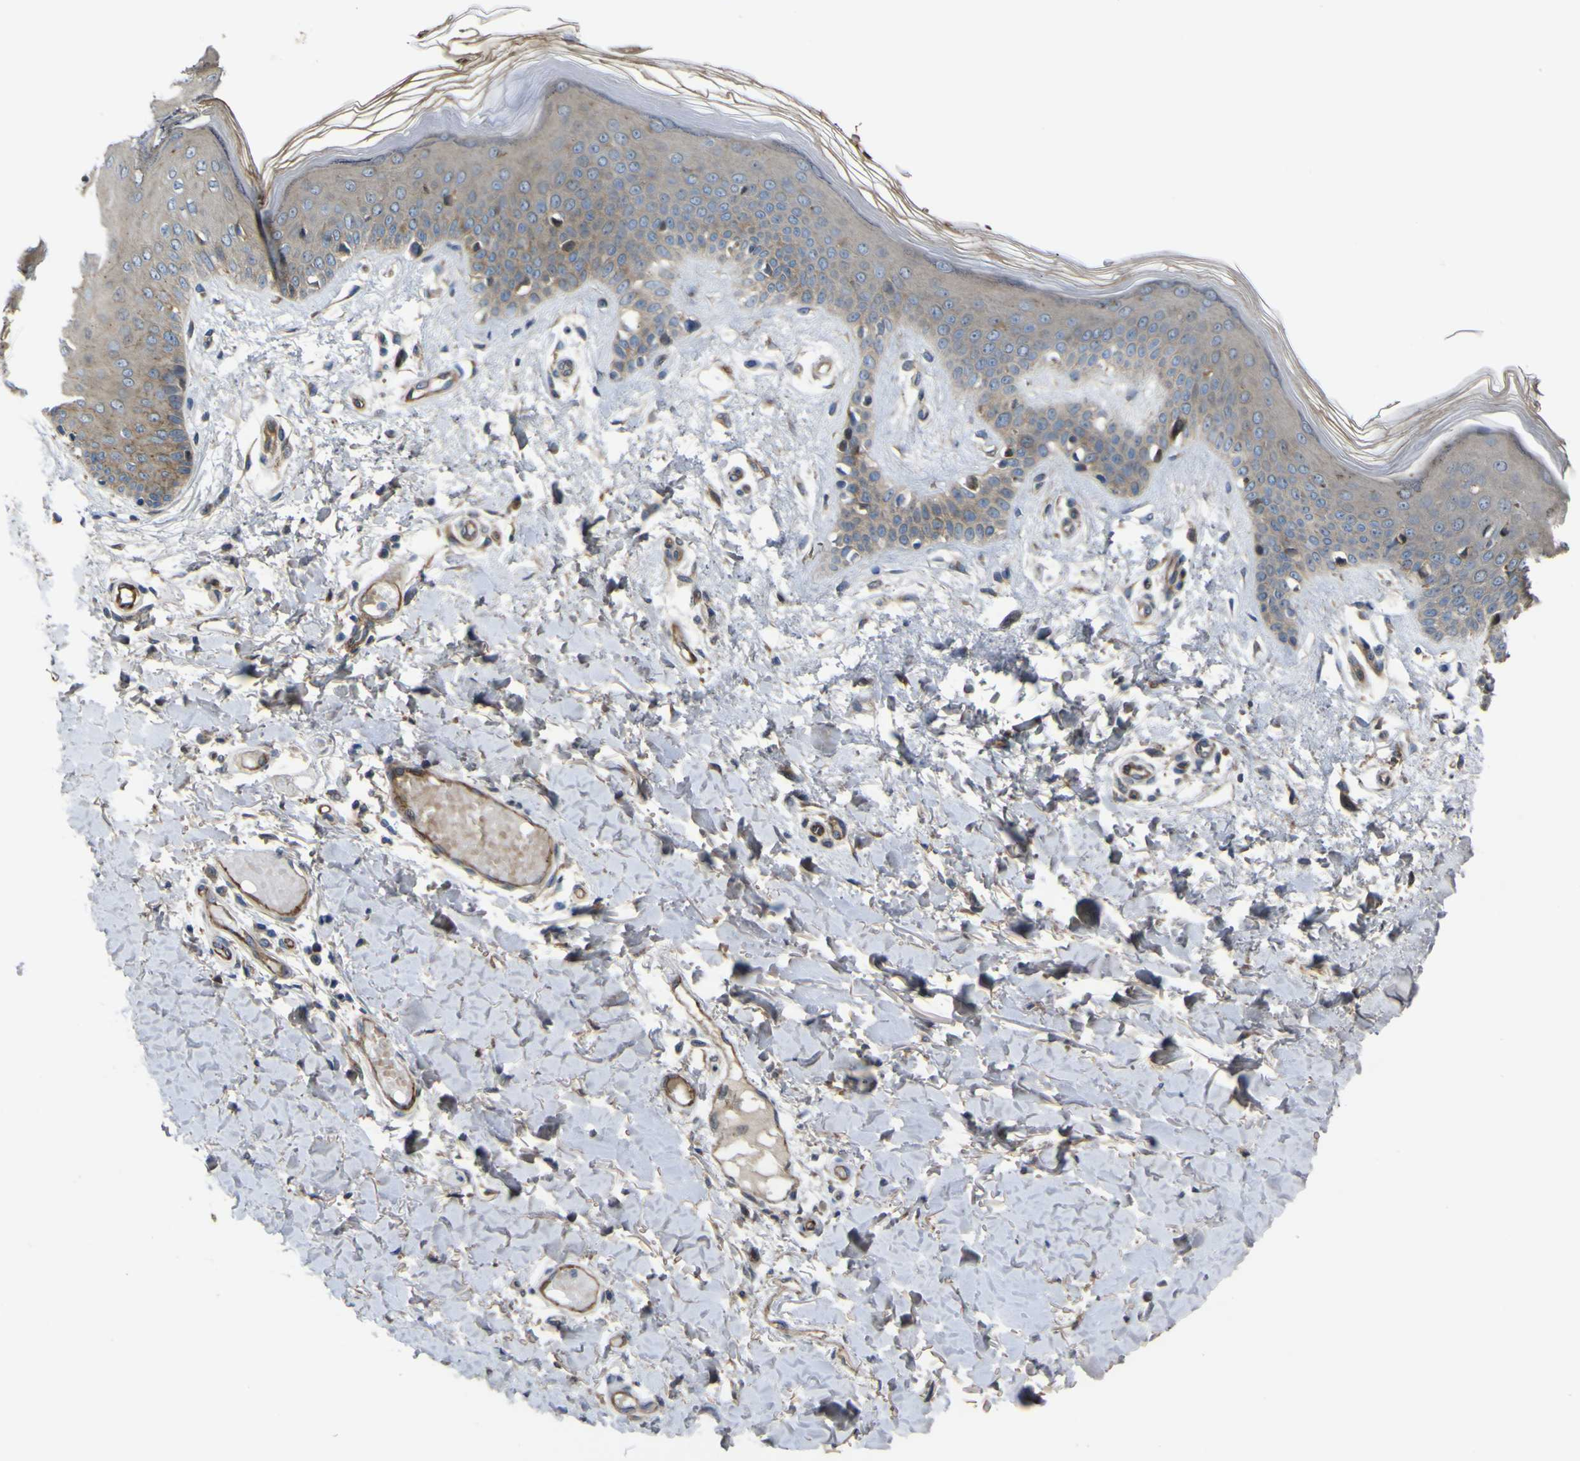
{"staining": {"intensity": "moderate", "quantity": ">75%", "location": "cytoplasmic/membranous"}, "tissue": "skin", "cell_type": "Fibroblasts", "image_type": "normal", "snomed": [{"axis": "morphology", "description": "Normal tissue, NOS"}, {"axis": "topography", "description": "Skin"}], "caption": "DAB (3,3'-diaminobenzidine) immunohistochemical staining of benign skin exhibits moderate cytoplasmic/membranous protein staining in approximately >75% of fibroblasts.", "gene": "FBXO30", "patient": {"sex": "male", "age": 53}}